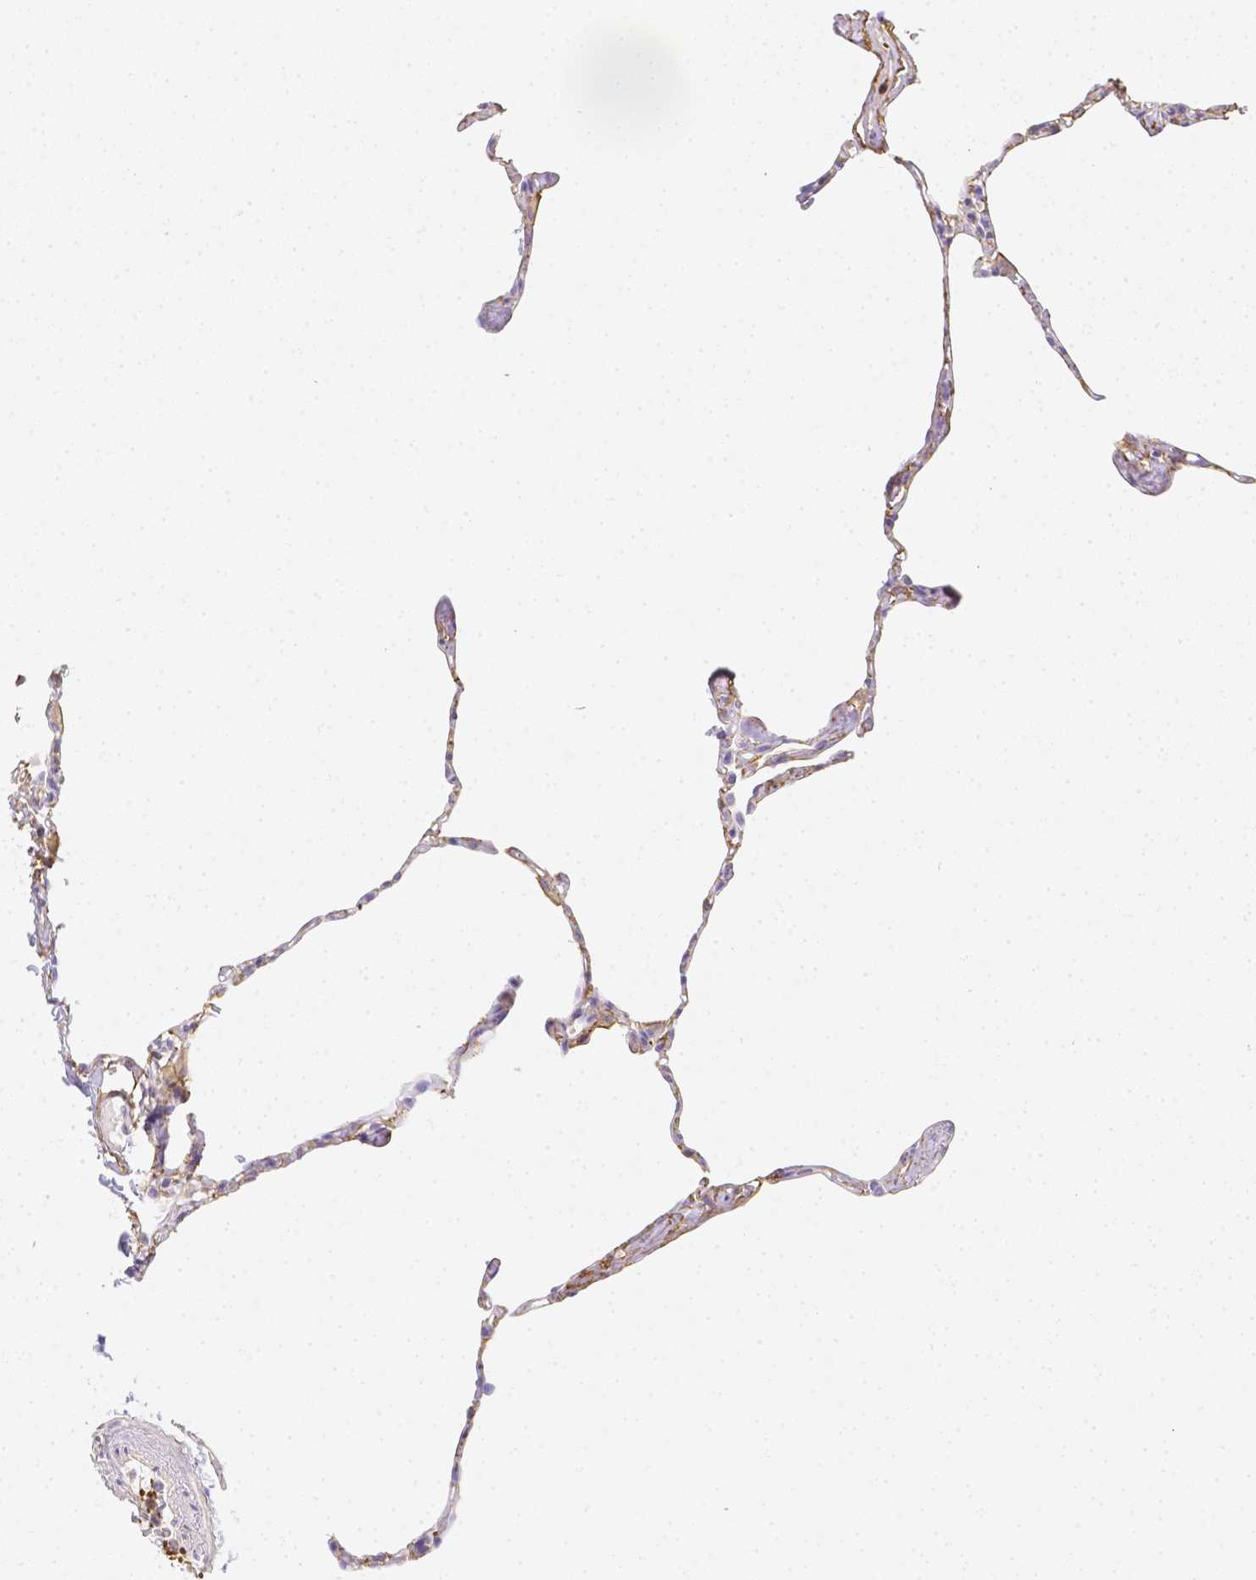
{"staining": {"intensity": "moderate", "quantity": "25%-75%", "location": "cytoplasmic/membranous"}, "tissue": "lung", "cell_type": "Alveolar cells", "image_type": "normal", "snomed": [{"axis": "morphology", "description": "Normal tissue, NOS"}, {"axis": "topography", "description": "Lung"}], "caption": "A brown stain labels moderate cytoplasmic/membranous positivity of a protein in alveolar cells of benign lung. The staining was performed using DAB (3,3'-diaminobenzidine) to visualize the protein expression in brown, while the nuclei were stained in blue with hematoxylin (Magnification: 20x).", "gene": "ASAH2B", "patient": {"sex": "male", "age": 65}}